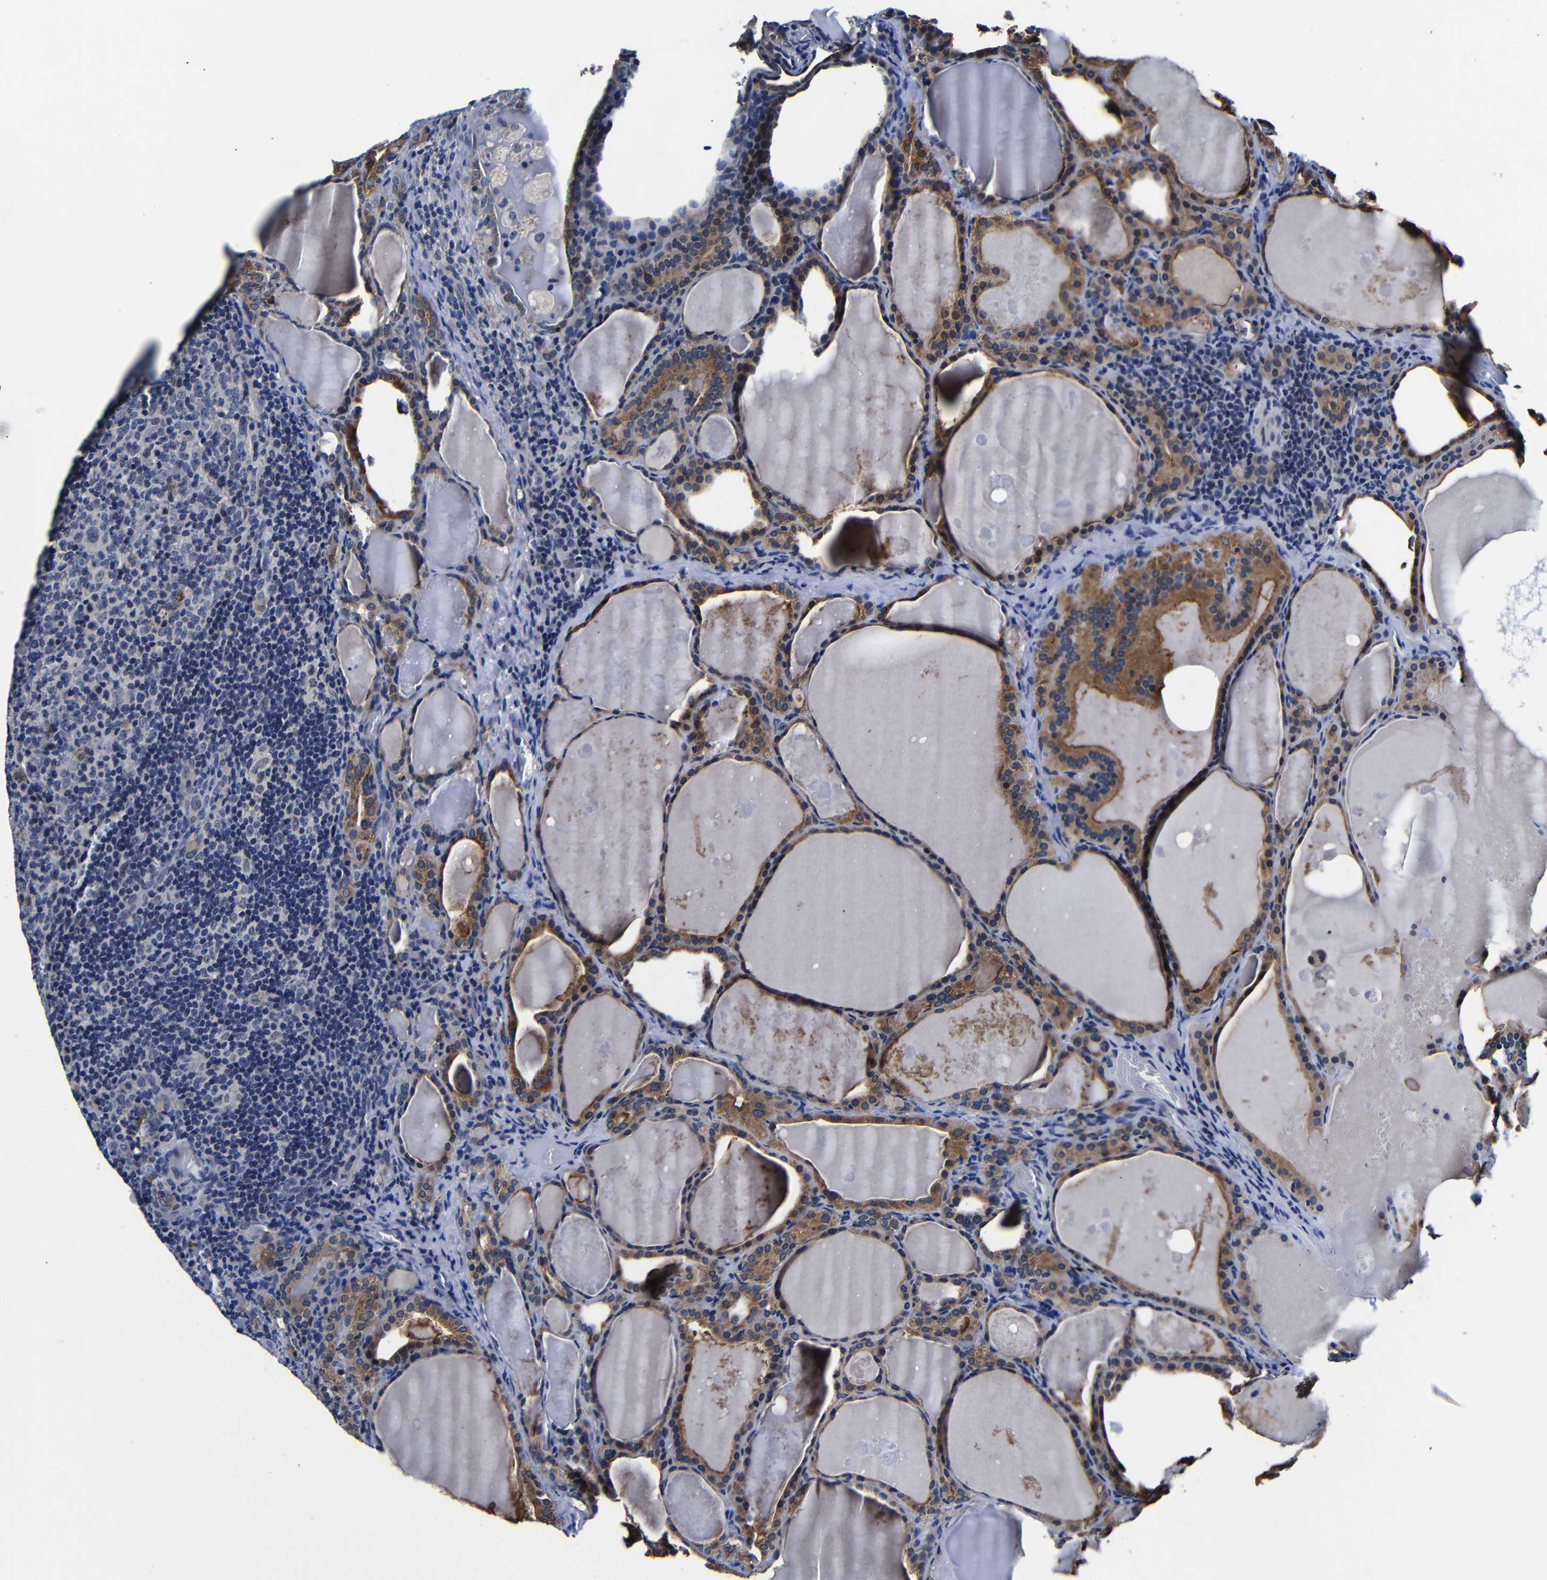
{"staining": {"intensity": "moderate", "quantity": ">75%", "location": "cytoplasmic/membranous"}, "tissue": "thyroid cancer", "cell_type": "Tumor cells", "image_type": "cancer", "snomed": [{"axis": "morphology", "description": "Papillary adenocarcinoma, NOS"}, {"axis": "topography", "description": "Thyroid gland"}], "caption": "Protein expression analysis of thyroid papillary adenocarcinoma demonstrates moderate cytoplasmic/membranous staining in approximately >75% of tumor cells.", "gene": "DEPP1", "patient": {"sex": "female", "age": 42}}